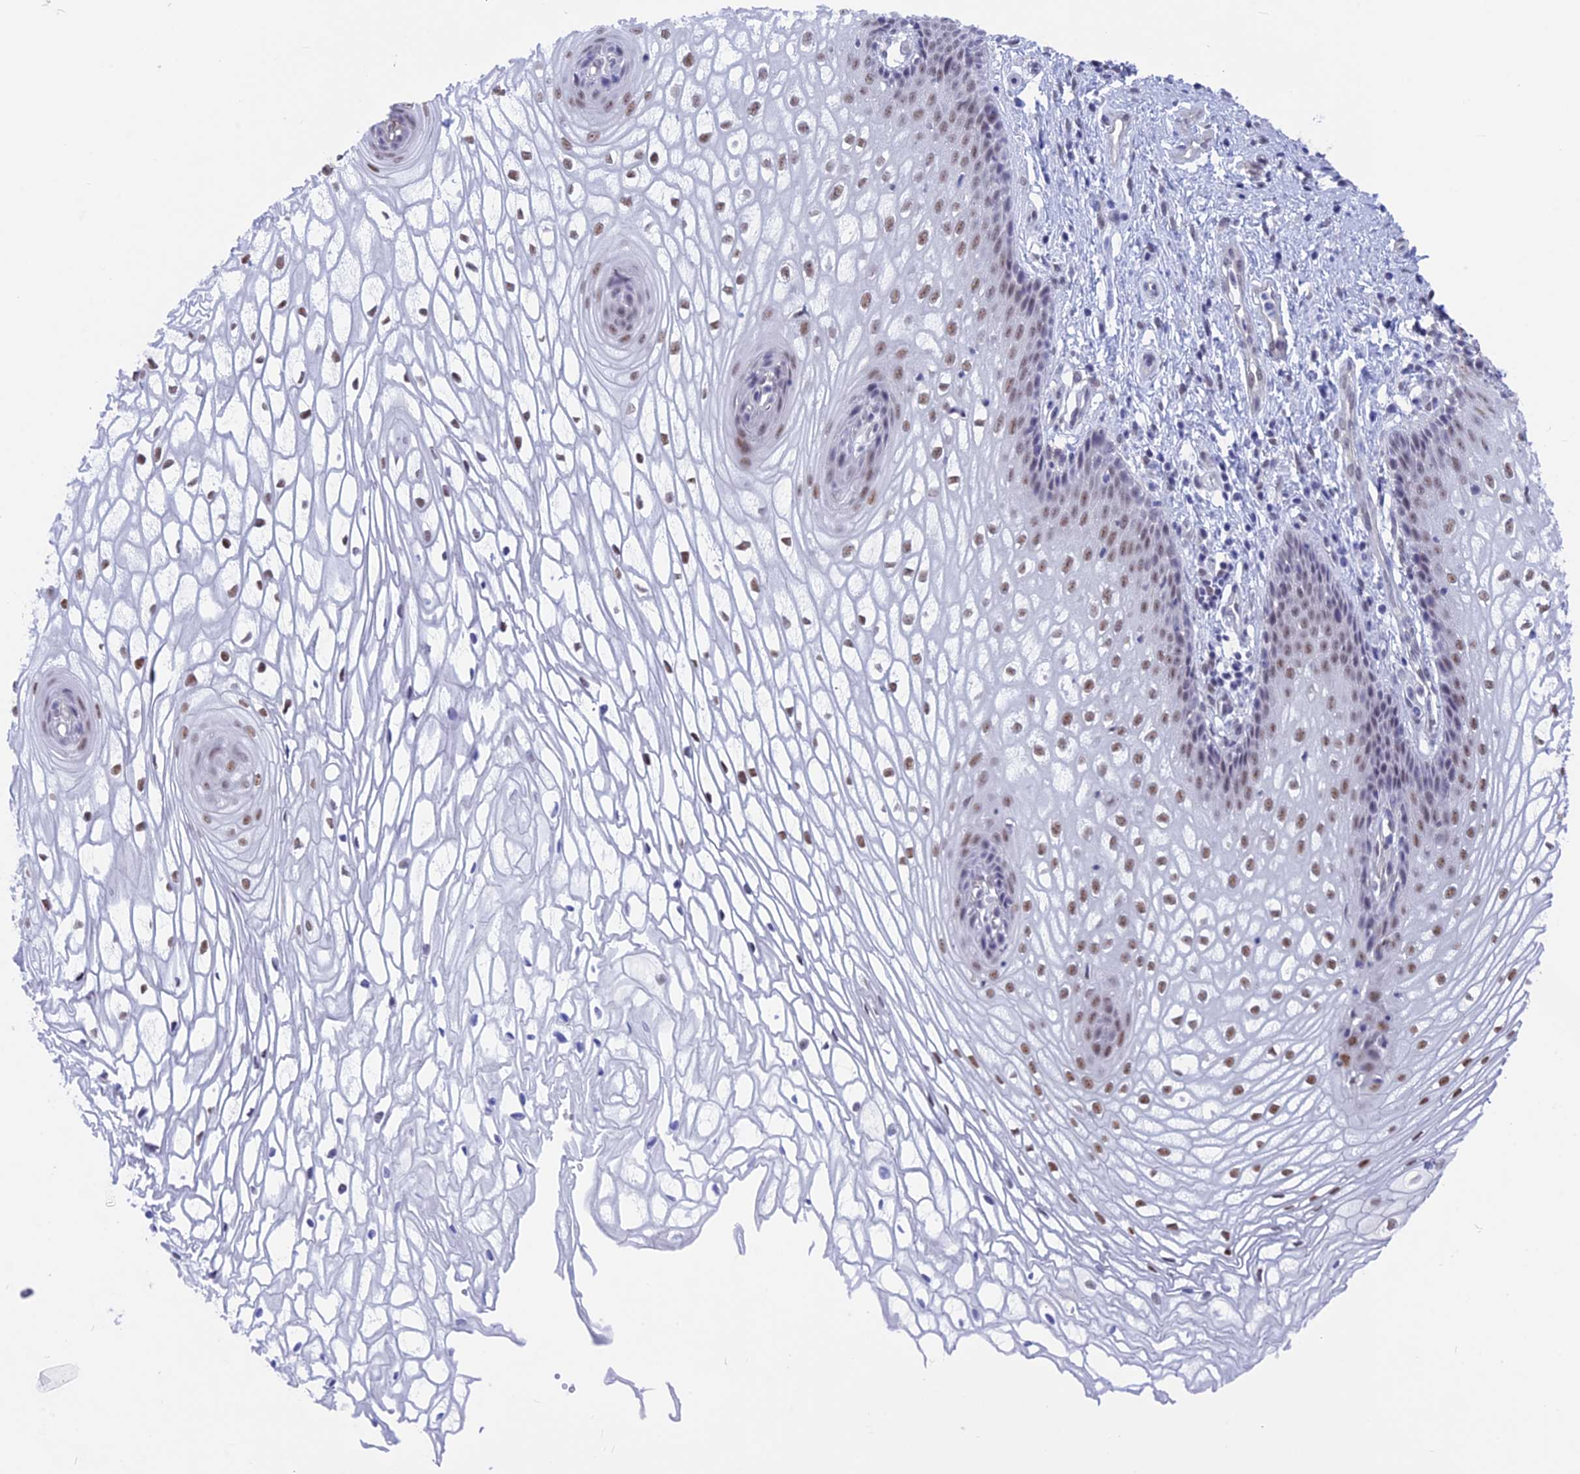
{"staining": {"intensity": "moderate", "quantity": "<25%", "location": "nuclear"}, "tissue": "vagina", "cell_type": "Squamous epithelial cells", "image_type": "normal", "snomed": [{"axis": "morphology", "description": "Normal tissue, NOS"}, {"axis": "topography", "description": "Vagina"}], "caption": "There is low levels of moderate nuclear expression in squamous epithelial cells of benign vagina, as demonstrated by immunohistochemical staining (brown color).", "gene": "SRSF5", "patient": {"sex": "female", "age": 34}}